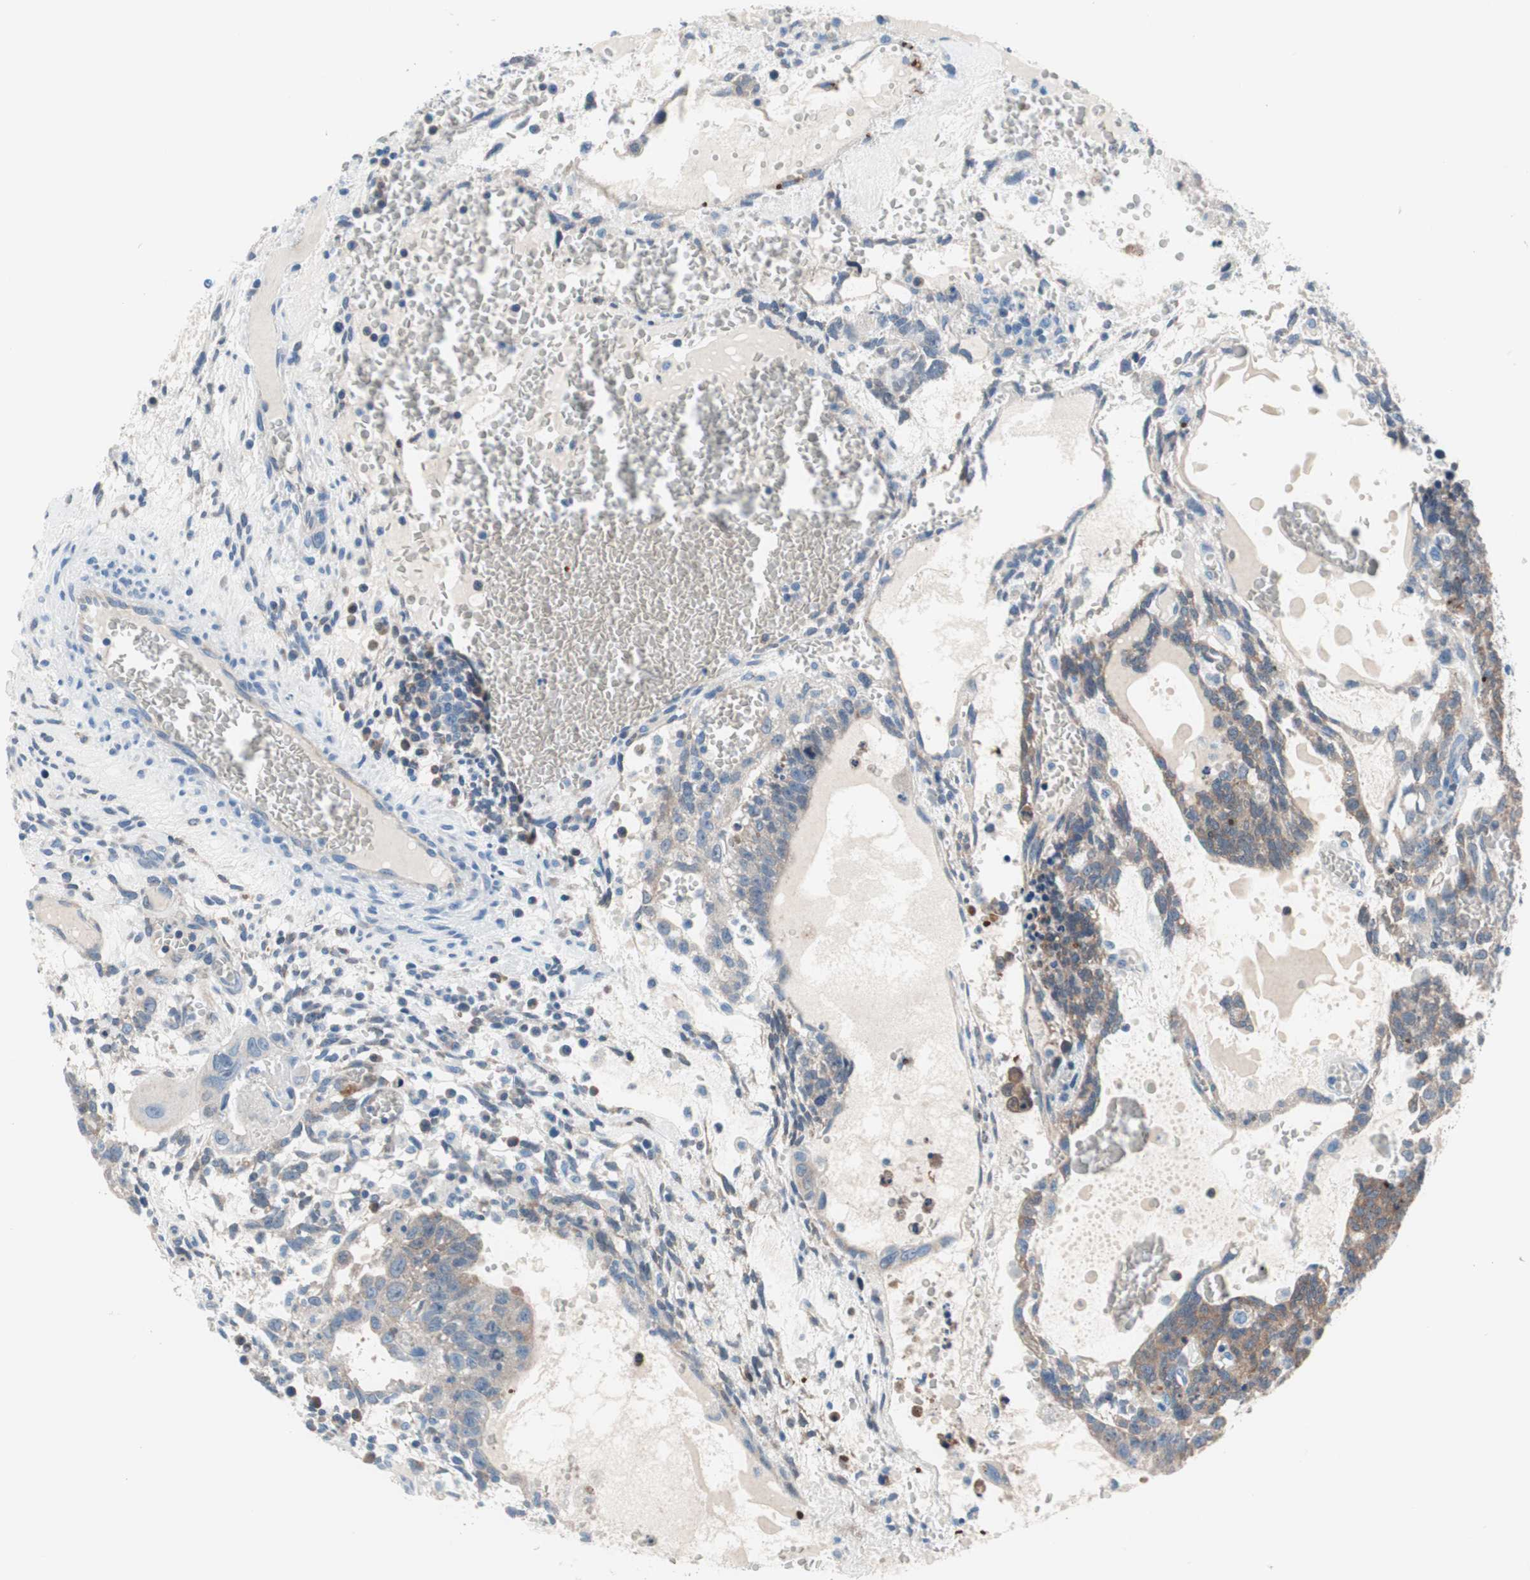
{"staining": {"intensity": "weak", "quantity": "25%-75%", "location": "cytoplasmic/membranous"}, "tissue": "testis cancer", "cell_type": "Tumor cells", "image_type": "cancer", "snomed": [{"axis": "morphology", "description": "Seminoma, NOS"}, {"axis": "morphology", "description": "Carcinoma, Embryonal, NOS"}, {"axis": "topography", "description": "Testis"}], "caption": "Brown immunohistochemical staining in human testis cancer (seminoma) exhibits weak cytoplasmic/membranous staining in about 25%-75% of tumor cells. The protein of interest is shown in brown color, while the nuclei are stained blue.", "gene": "PRDX2", "patient": {"sex": "male", "age": 52}}